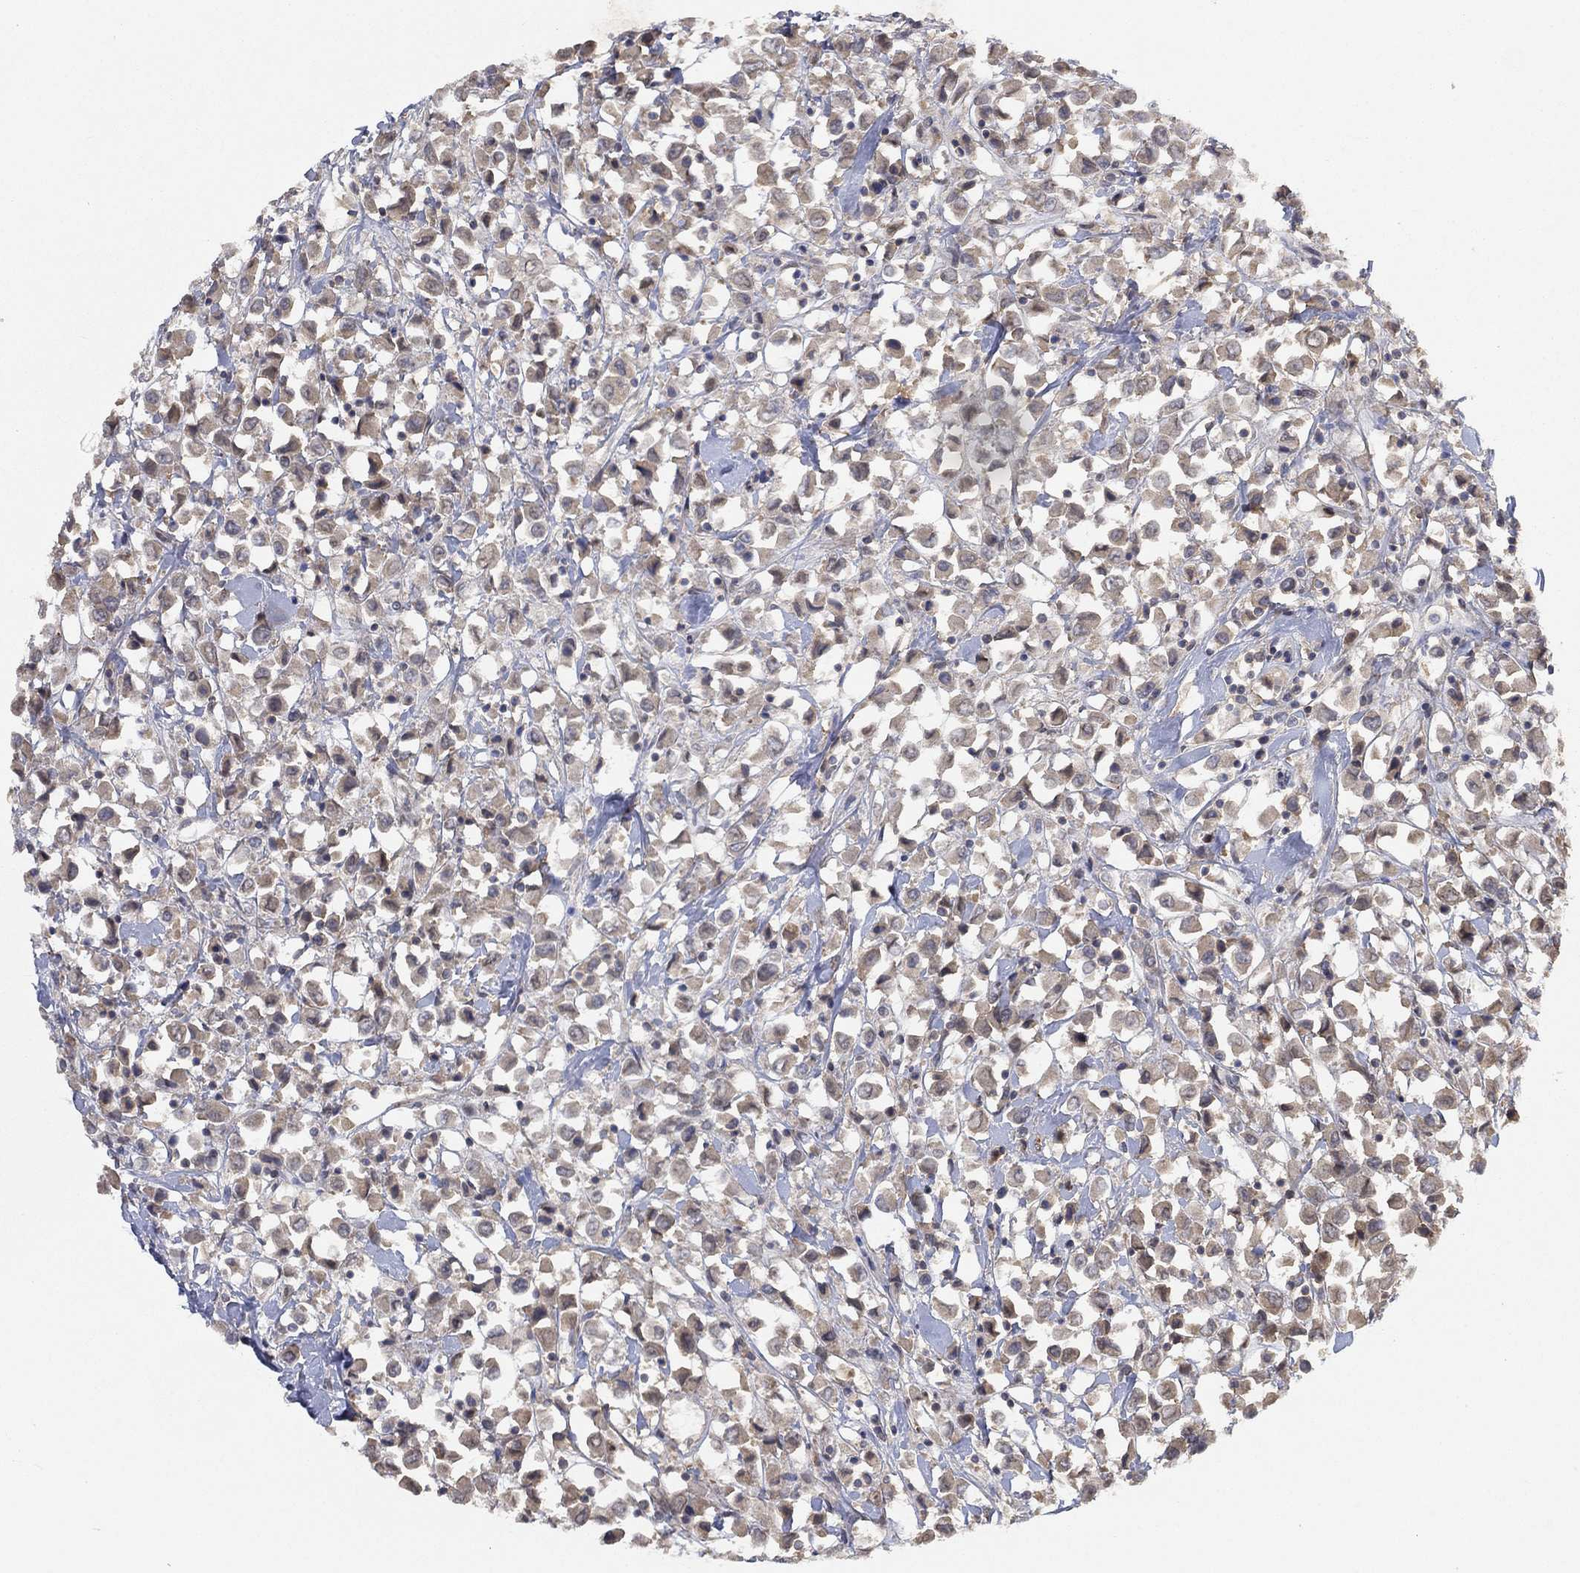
{"staining": {"intensity": "moderate", "quantity": "25%-75%", "location": "cytoplasmic/membranous"}, "tissue": "breast cancer", "cell_type": "Tumor cells", "image_type": "cancer", "snomed": [{"axis": "morphology", "description": "Duct carcinoma"}, {"axis": "topography", "description": "Breast"}], "caption": "This is a micrograph of IHC staining of breast cancer, which shows moderate staining in the cytoplasmic/membranous of tumor cells.", "gene": "UBA5", "patient": {"sex": "female", "age": 61}}